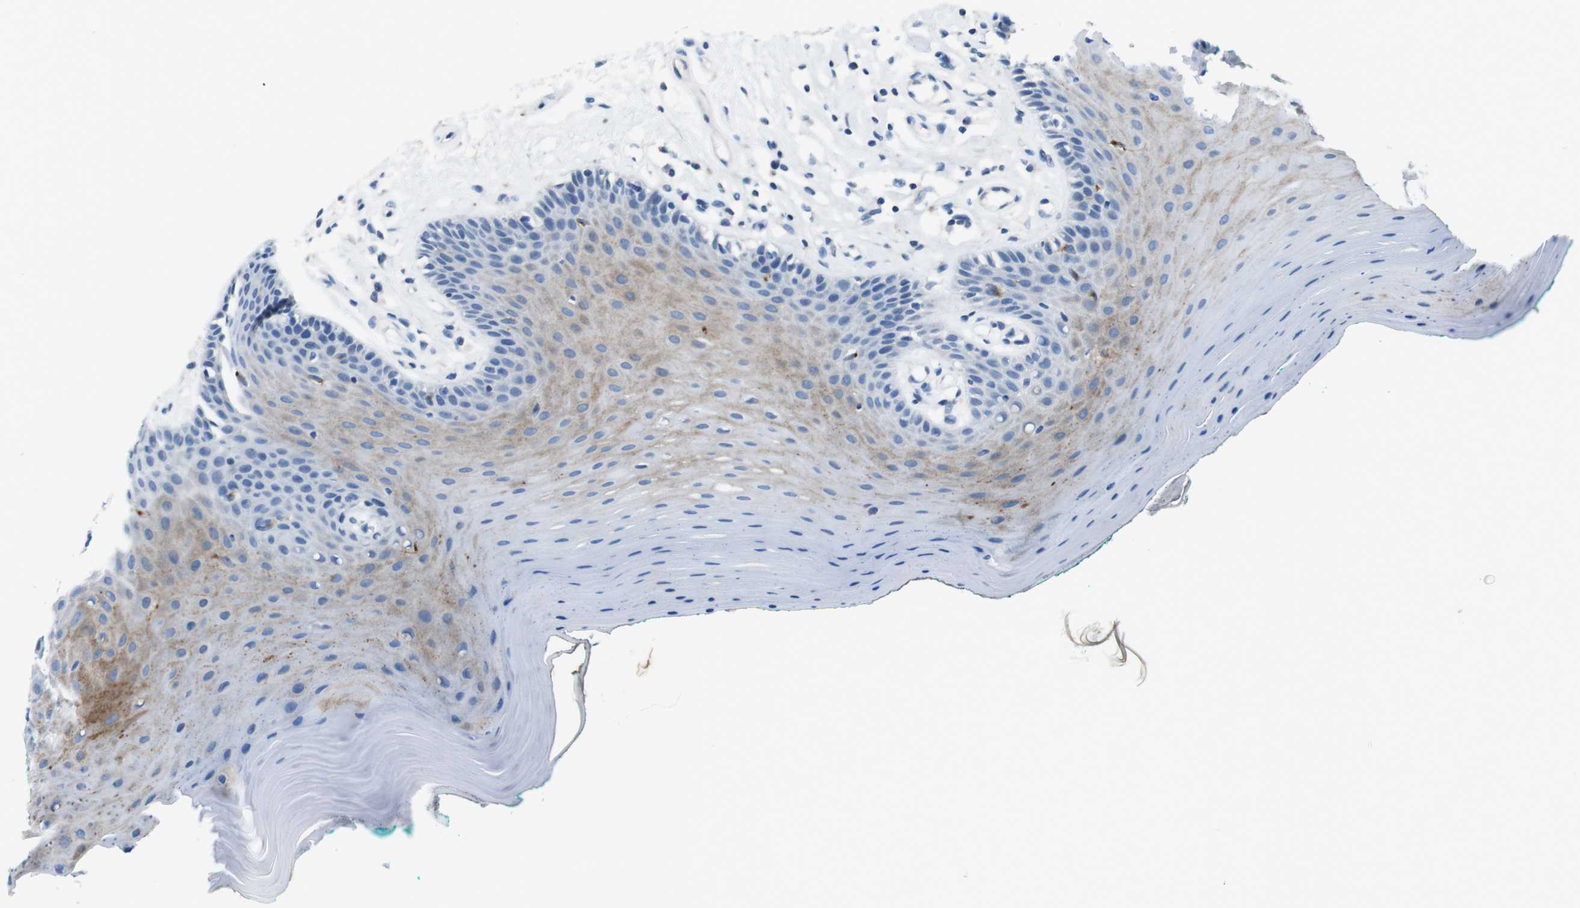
{"staining": {"intensity": "weak", "quantity": "25%-75%", "location": "cytoplasmic/membranous"}, "tissue": "oral mucosa", "cell_type": "Squamous epithelial cells", "image_type": "normal", "snomed": [{"axis": "morphology", "description": "Normal tissue, NOS"}, {"axis": "topography", "description": "Skeletal muscle"}, {"axis": "topography", "description": "Oral tissue"}], "caption": "A brown stain shows weak cytoplasmic/membranous positivity of a protein in squamous epithelial cells of benign human oral mucosa.", "gene": "SLC35A3", "patient": {"sex": "male", "age": 58}}